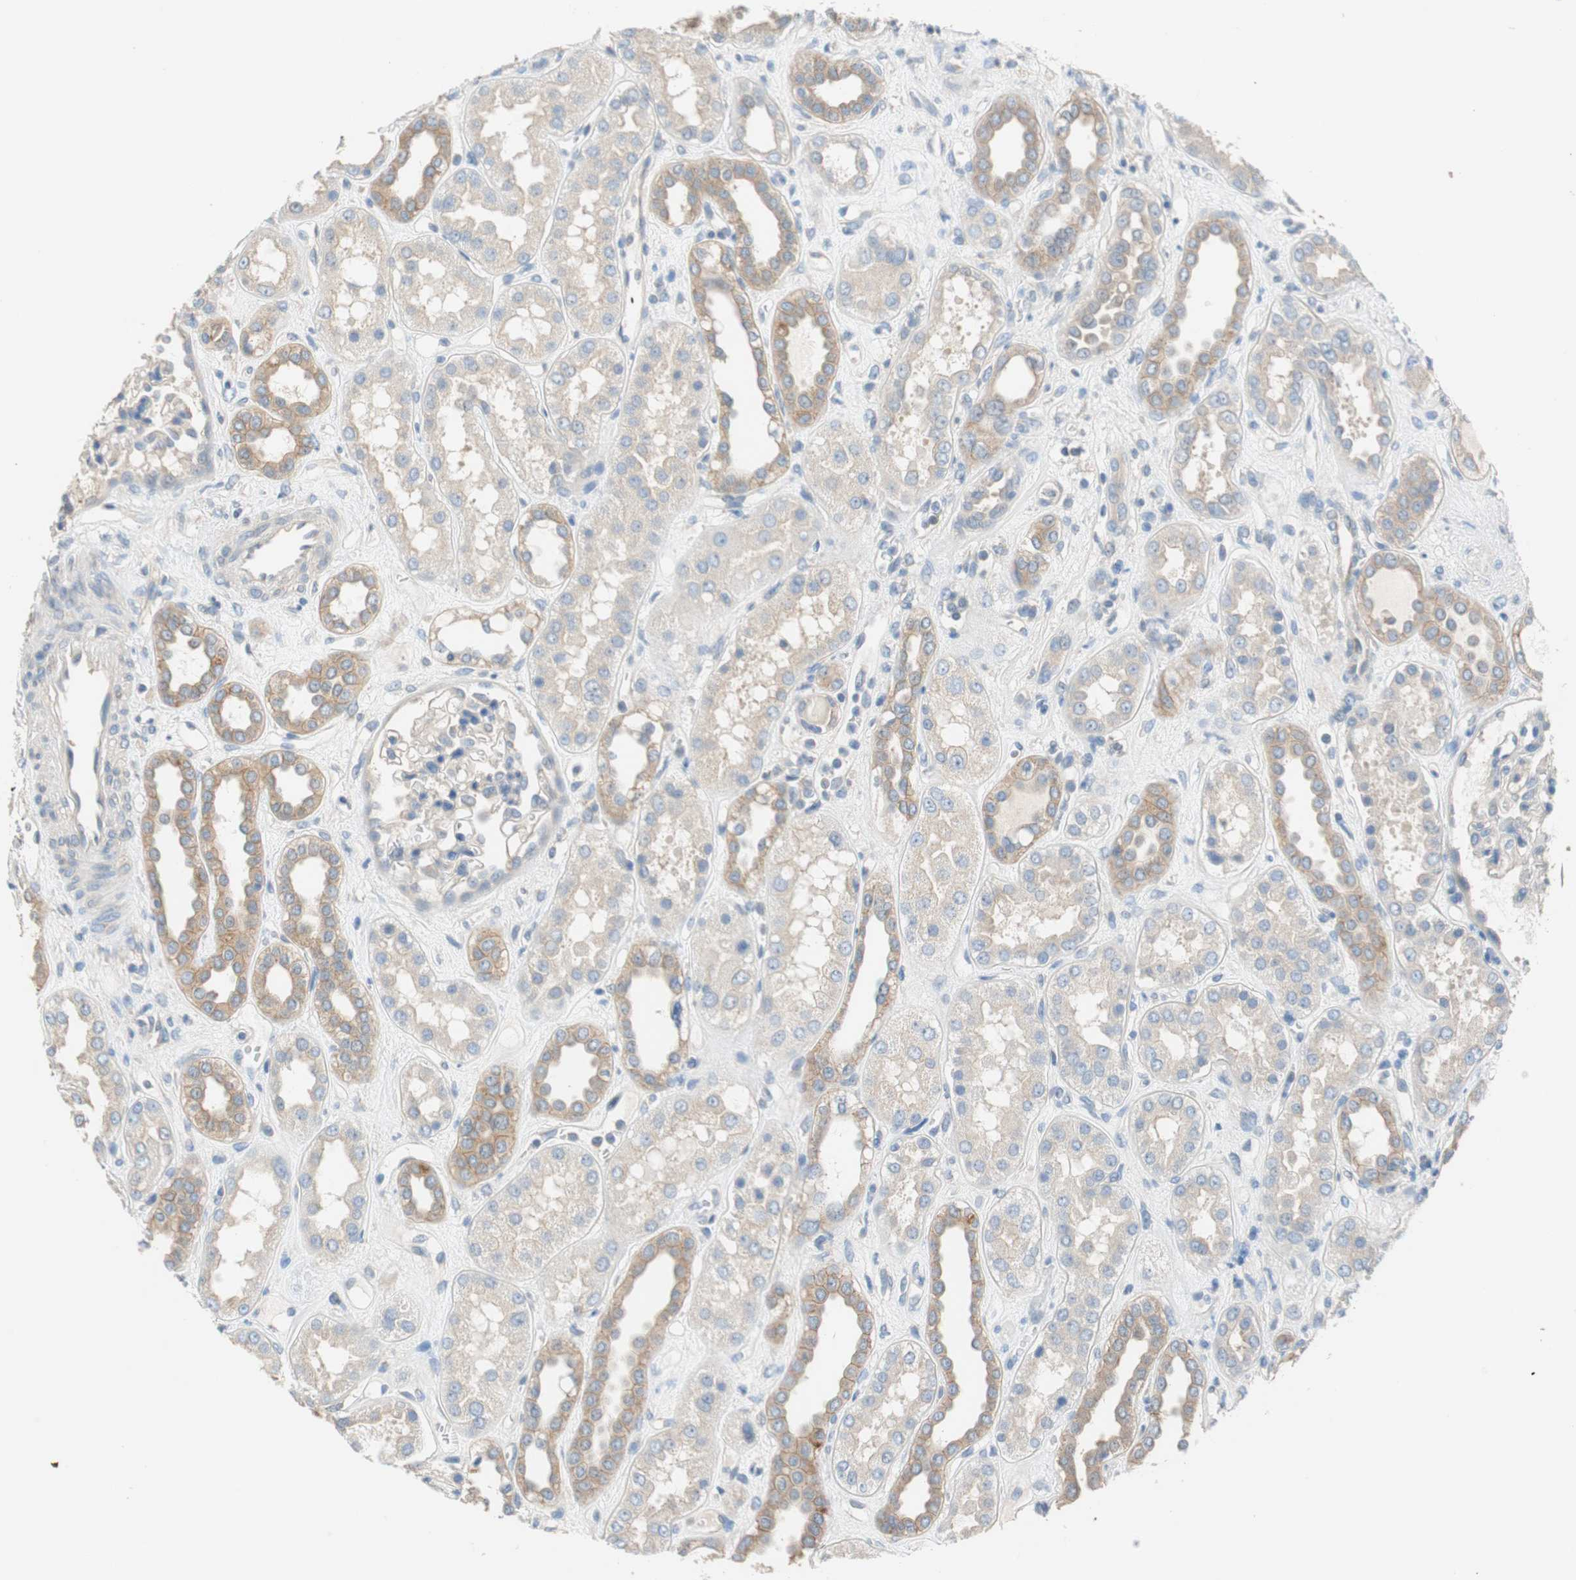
{"staining": {"intensity": "weak", "quantity": ">75%", "location": "cytoplasmic/membranous"}, "tissue": "kidney", "cell_type": "Cells in glomeruli", "image_type": "normal", "snomed": [{"axis": "morphology", "description": "Normal tissue, NOS"}, {"axis": "topography", "description": "Kidney"}], "caption": "An IHC micrograph of normal tissue is shown. Protein staining in brown labels weak cytoplasmic/membranous positivity in kidney within cells in glomeruli.", "gene": "GLUL", "patient": {"sex": "male", "age": 59}}